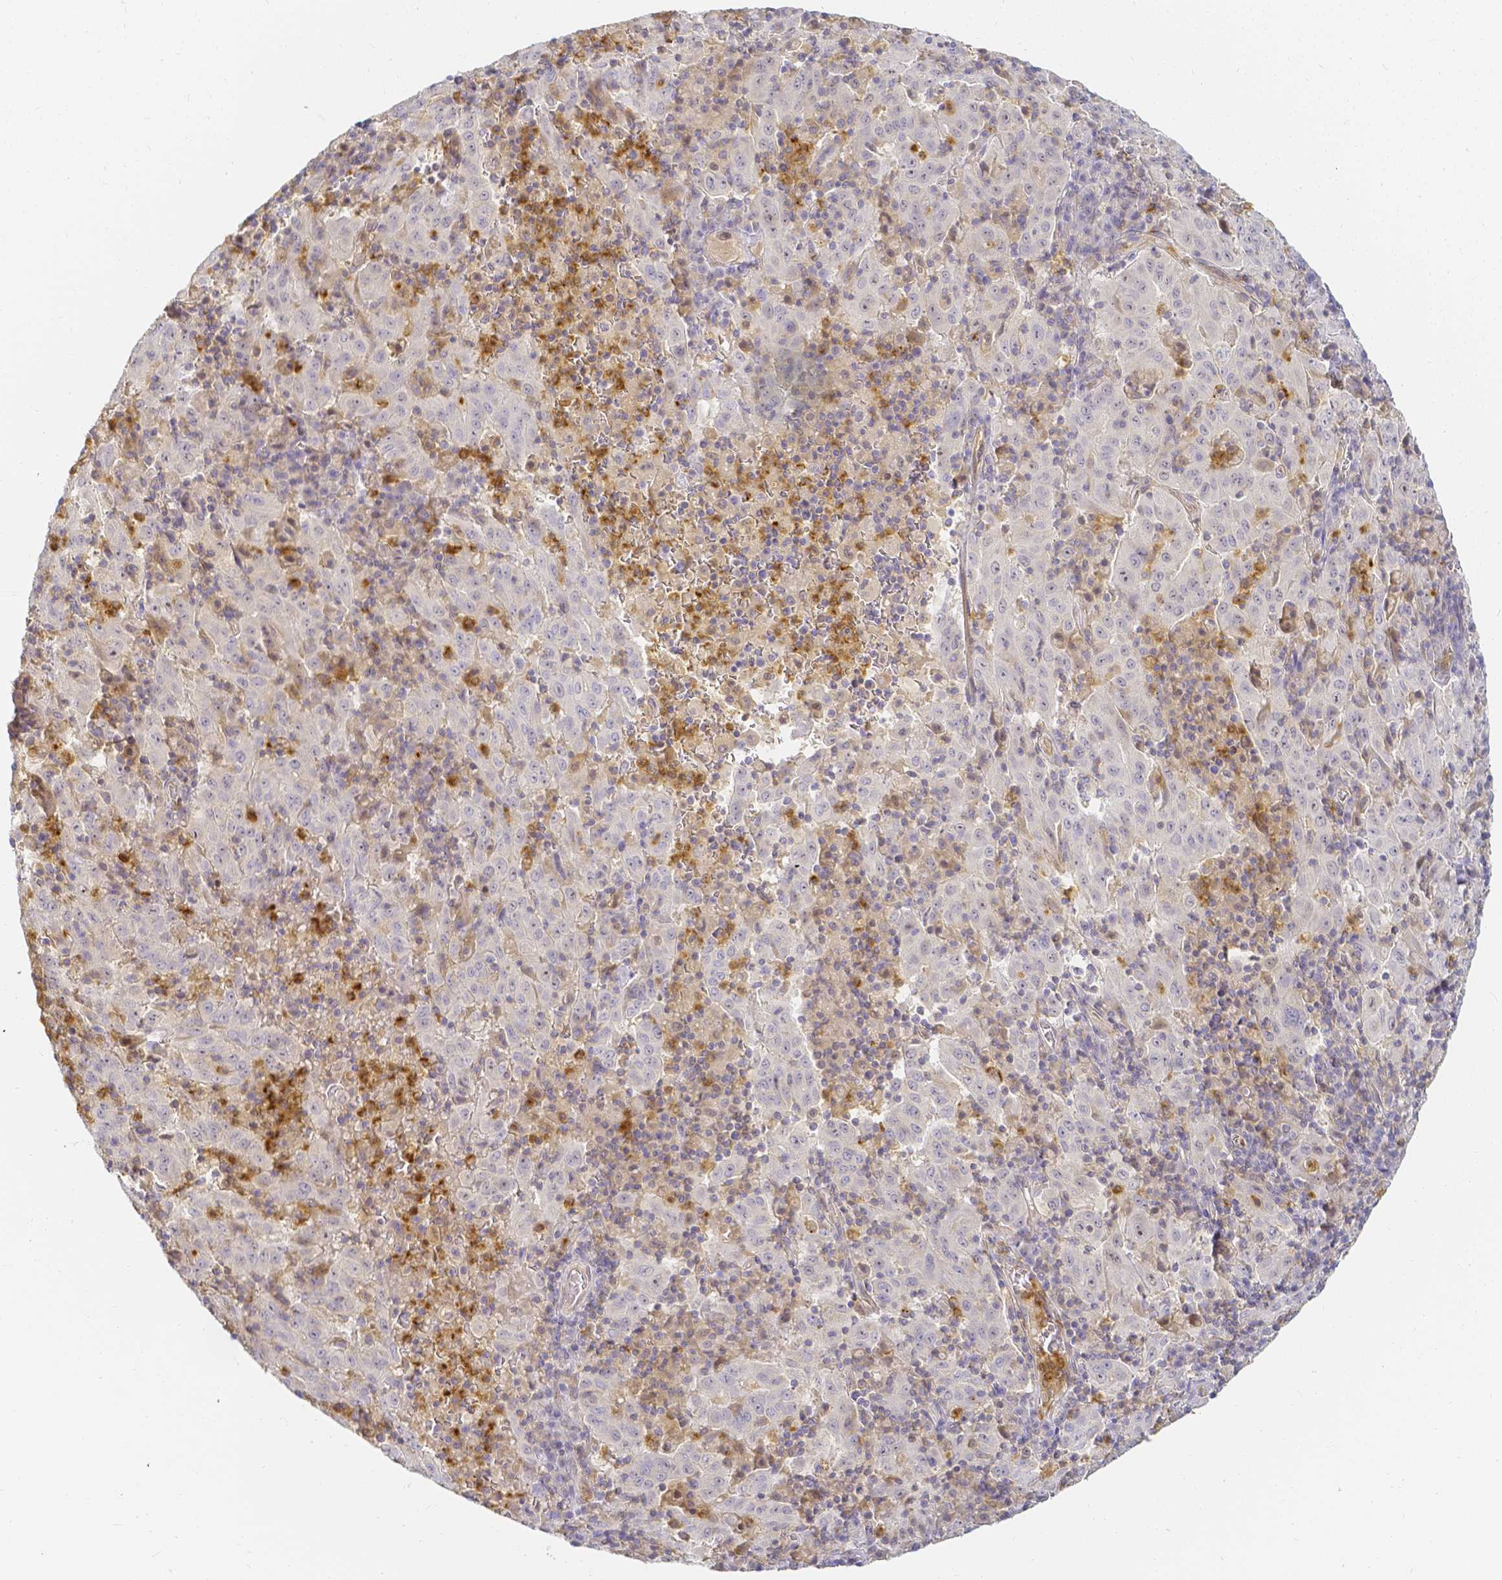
{"staining": {"intensity": "negative", "quantity": "none", "location": "none"}, "tissue": "pancreatic cancer", "cell_type": "Tumor cells", "image_type": "cancer", "snomed": [{"axis": "morphology", "description": "Adenocarcinoma, NOS"}, {"axis": "topography", "description": "Pancreas"}], "caption": "A histopathology image of pancreatic adenocarcinoma stained for a protein displays no brown staining in tumor cells.", "gene": "KCNH1", "patient": {"sex": "male", "age": 63}}